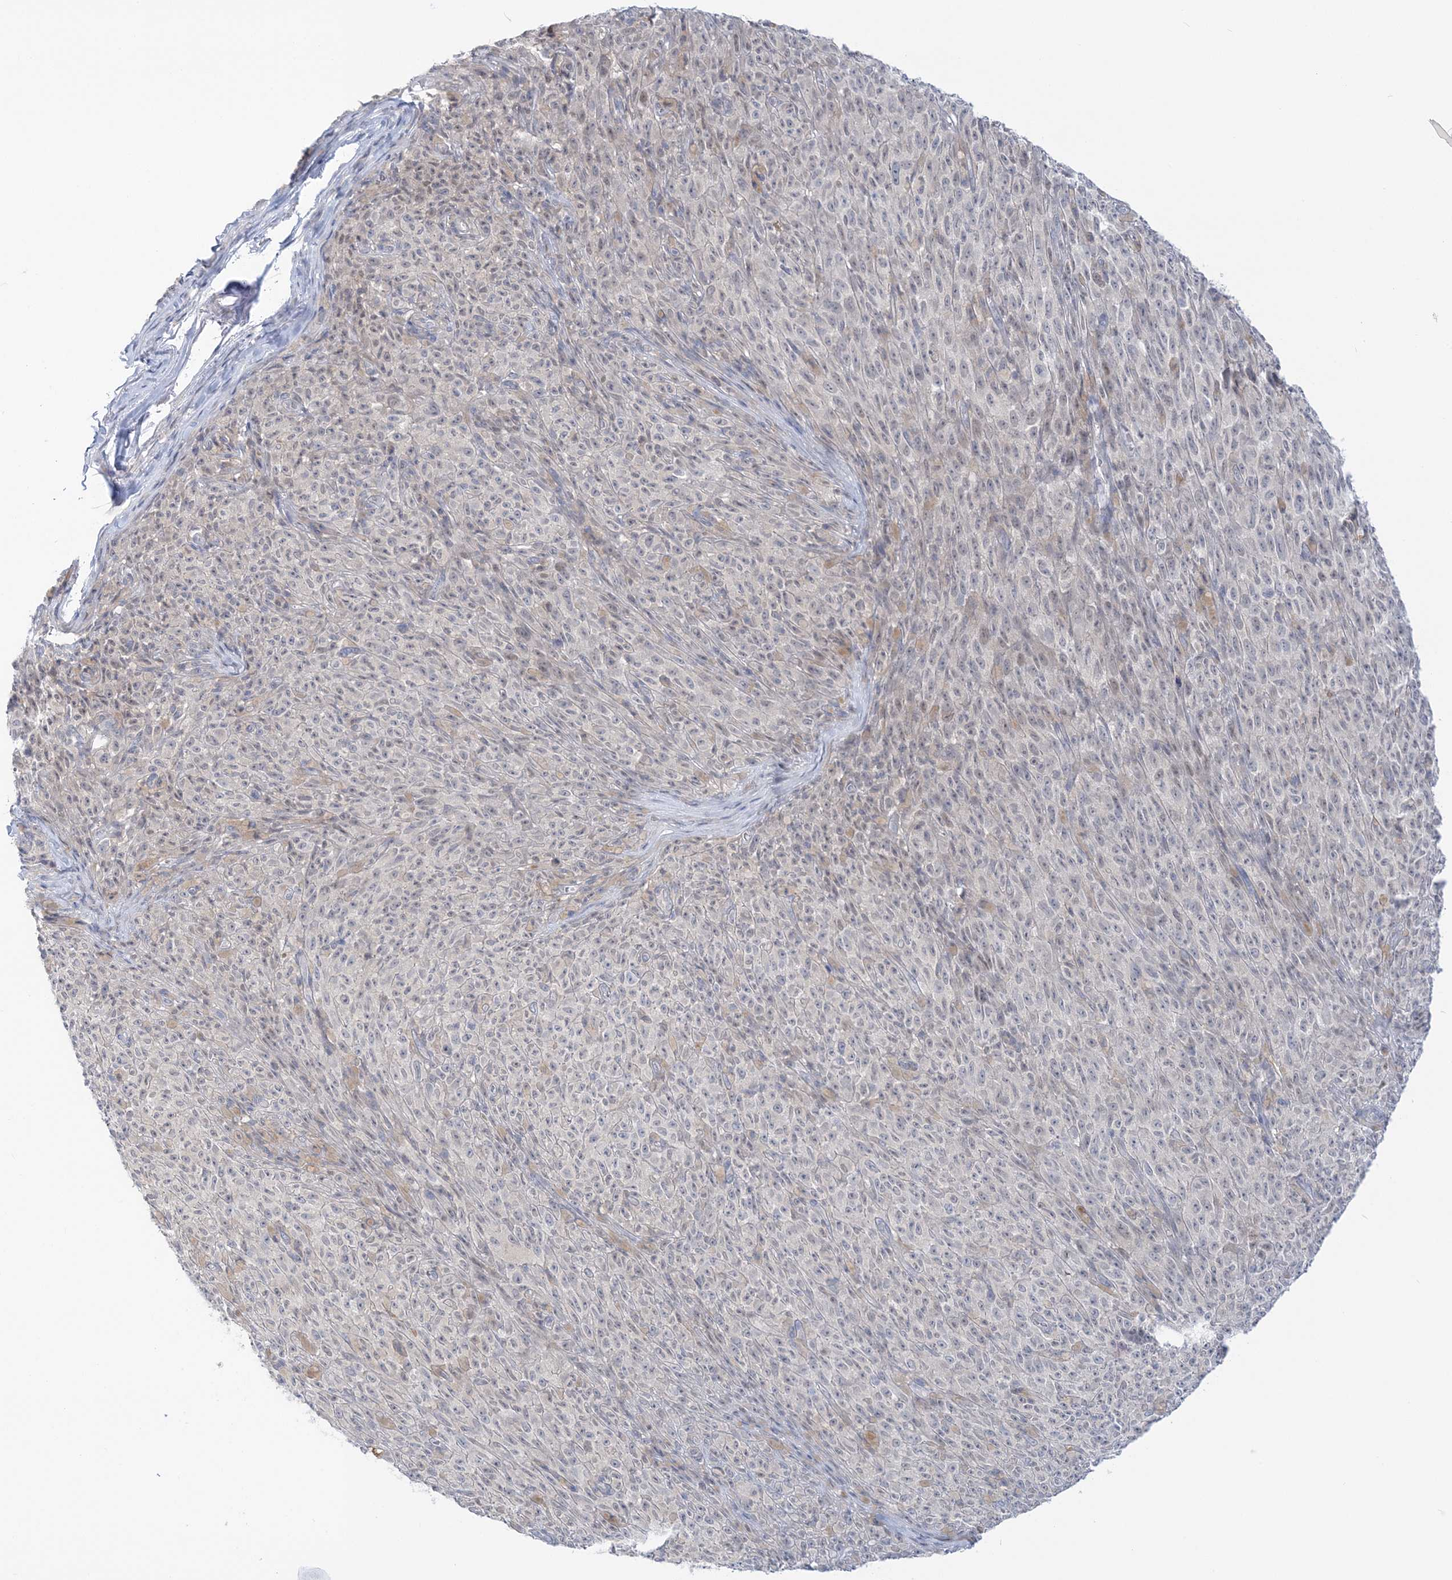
{"staining": {"intensity": "weak", "quantity": "<25%", "location": "nuclear"}, "tissue": "melanoma", "cell_type": "Tumor cells", "image_type": "cancer", "snomed": [{"axis": "morphology", "description": "Malignant melanoma, NOS"}, {"axis": "topography", "description": "Skin"}], "caption": "This image is of malignant melanoma stained with immunohistochemistry to label a protein in brown with the nuclei are counter-stained blue. There is no positivity in tumor cells.", "gene": "THADA", "patient": {"sex": "female", "age": 82}}